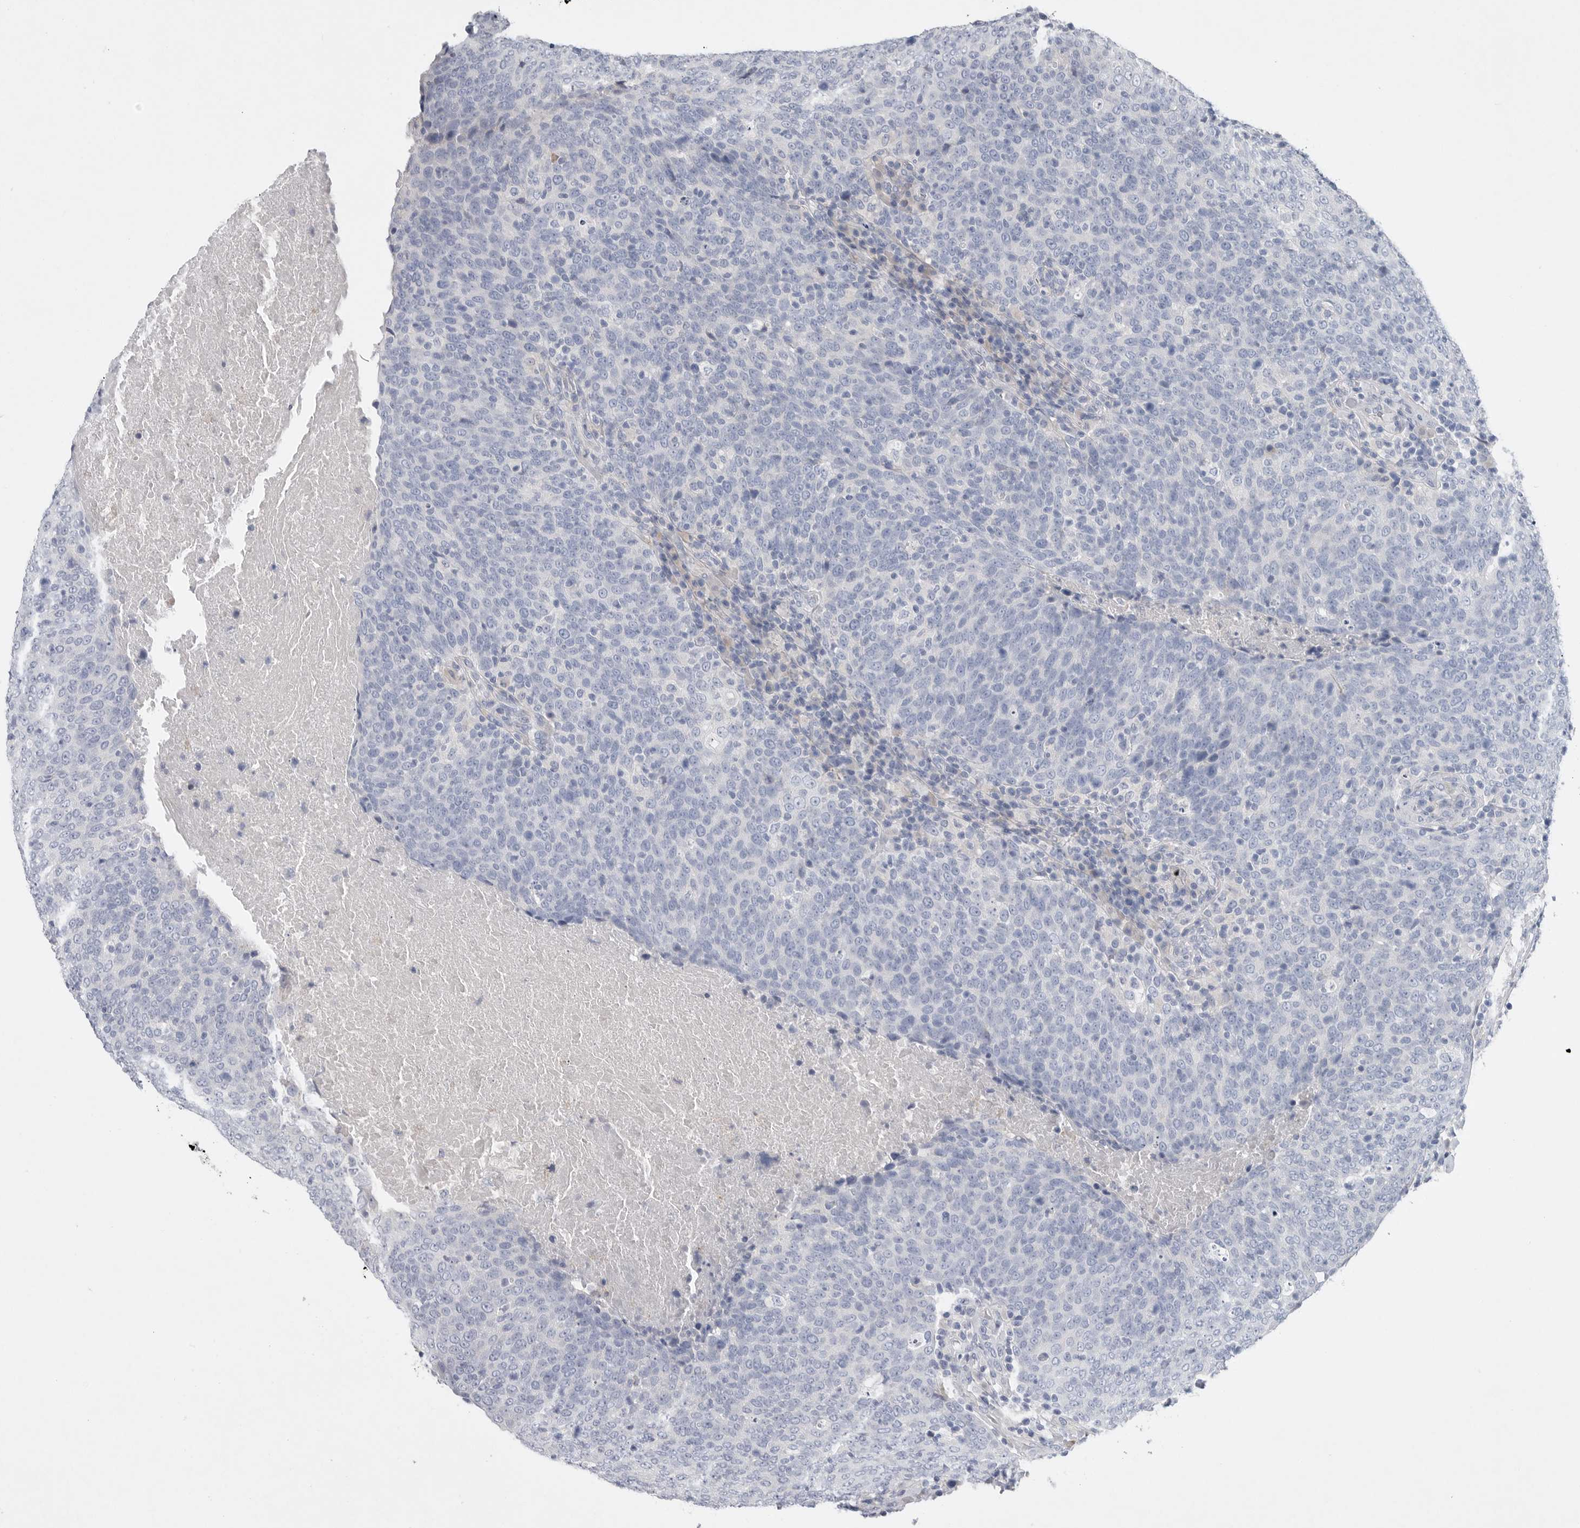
{"staining": {"intensity": "negative", "quantity": "none", "location": "none"}, "tissue": "head and neck cancer", "cell_type": "Tumor cells", "image_type": "cancer", "snomed": [{"axis": "morphology", "description": "Squamous cell carcinoma, NOS"}, {"axis": "morphology", "description": "Squamous cell carcinoma, metastatic, NOS"}, {"axis": "topography", "description": "Lymph node"}, {"axis": "topography", "description": "Head-Neck"}], "caption": "Head and neck metastatic squamous cell carcinoma stained for a protein using IHC reveals no positivity tumor cells.", "gene": "CAMK2B", "patient": {"sex": "male", "age": 62}}